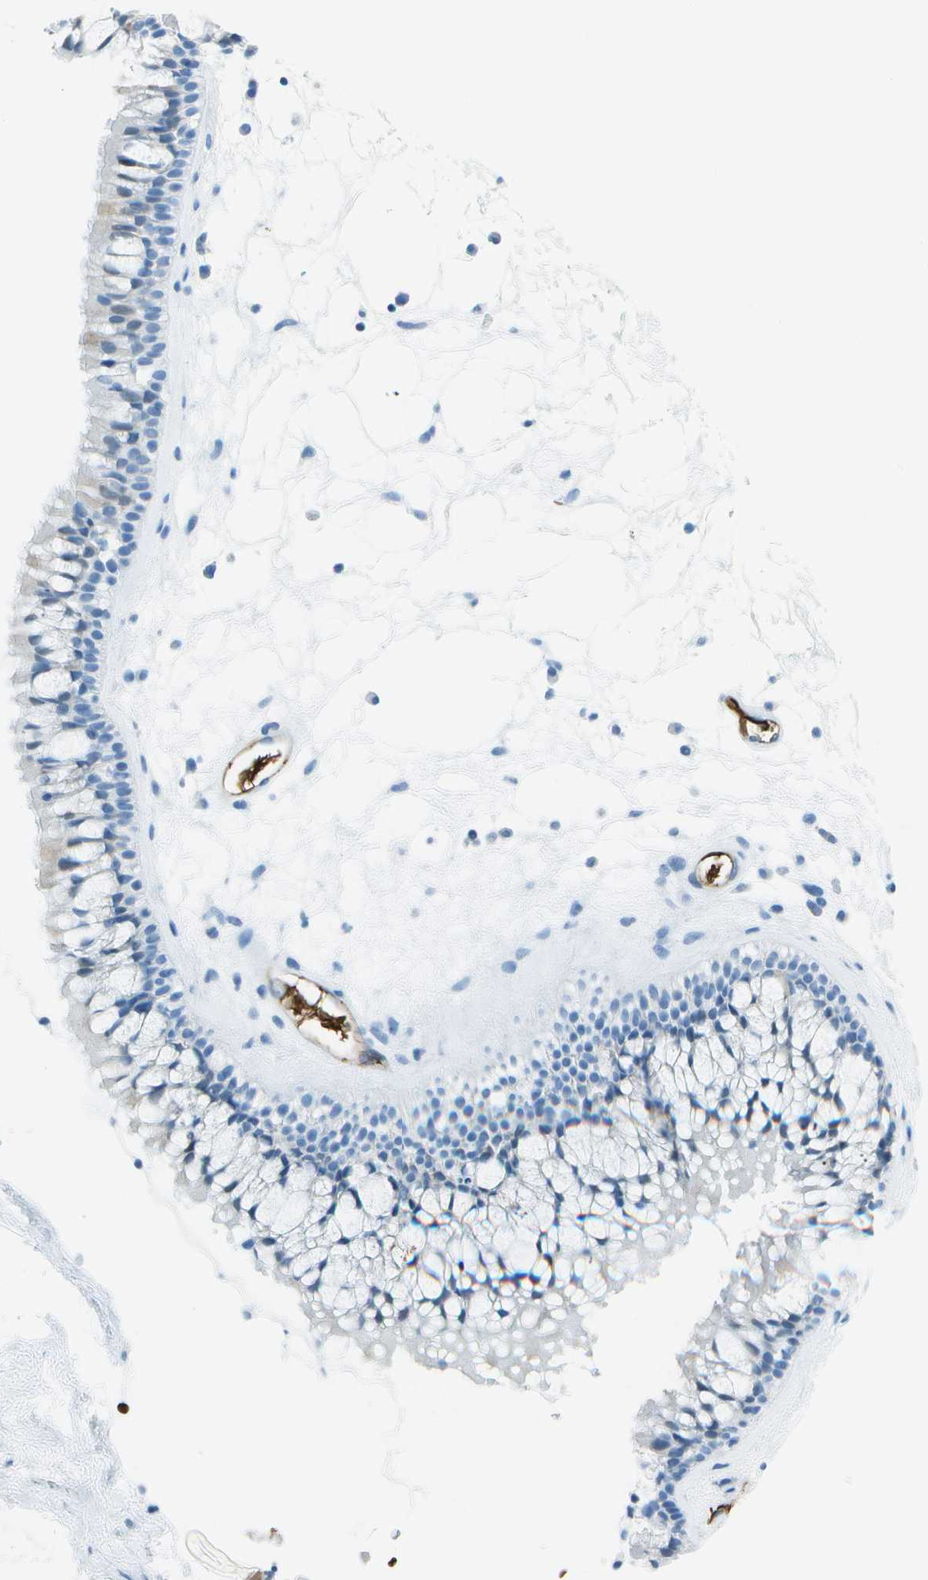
{"staining": {"intensity": "negative", "quantity": "none", "location": "none"}, "tissue": "nasopharynx", "cell_type": "Respiratory epithelial cells", "image_type": "normal", "snomed": [{"axis": "morphology", "description": "Normal tissue, NOS"}, {"axis": "morphology", "description": "Inflammation, NOS"}, {"axis": "topography", "description": "Nasopharynx"}], "caption": "A micrograph of nasopharynx stained for a protein reveals no brown staining in respiratory epithelial cells. (DAB immunohistochemistry (IHC) visualized using brightfield microscopy, high magnification).", "gene": "ASL", "patient": {"sex": "male", "age": 48}}